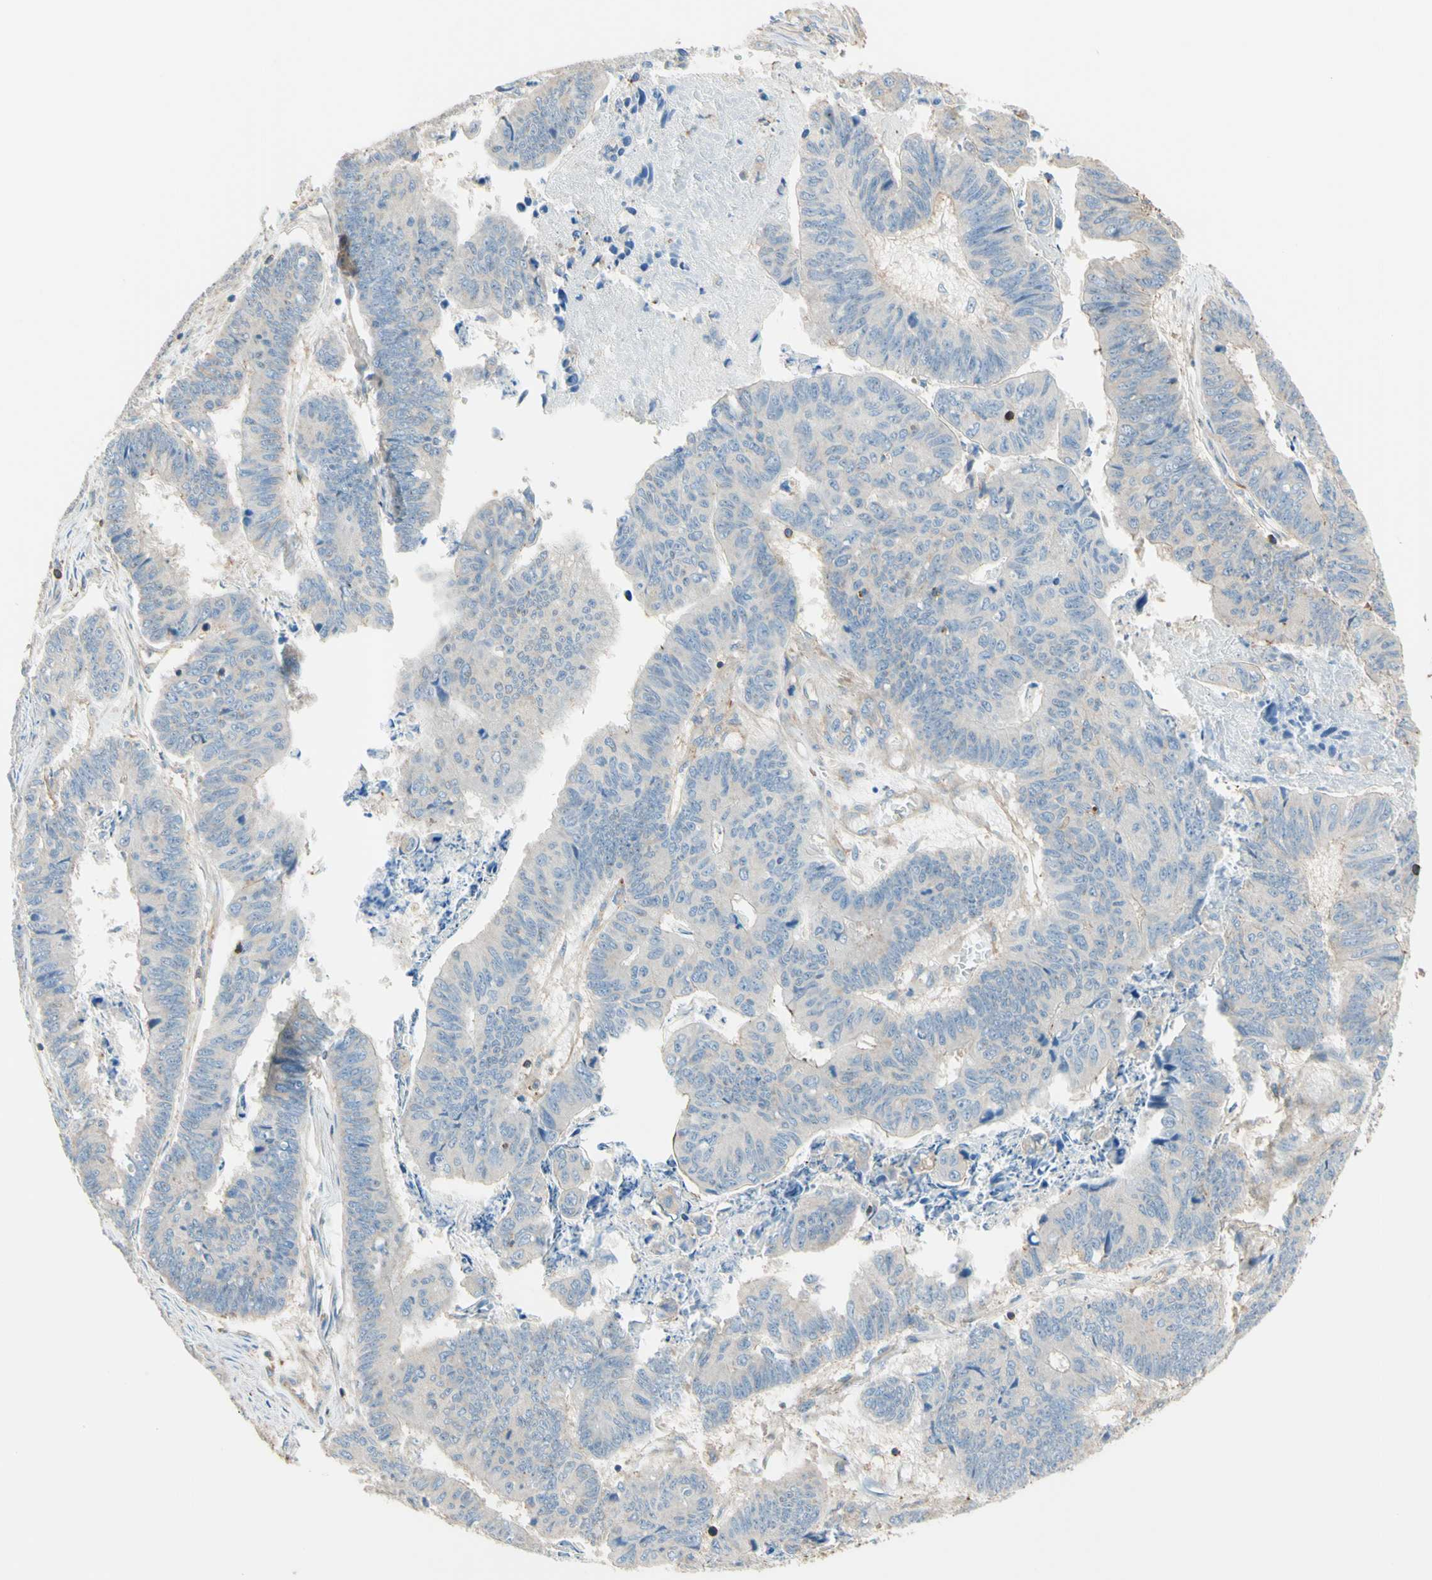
{"staining": {"intensity": "negative", "quantity": "none", "location": "none"}, "tissue": "stomach cancer", "cell_type": "Tumor cells", "image_type": "cancer", "snomed": [{"axis": "morphology", "description": "Adenocarcinoma, NOS"}, {"axis": "topography", "description": "Stomach, lower"}], "caption": "This is an IHC photomicrograph of human adenocarcinoma (stomach). There is no positivity in tumor cells.", "gene": "SEMA4C", "patient": {"sex": "male", "age": 77}}